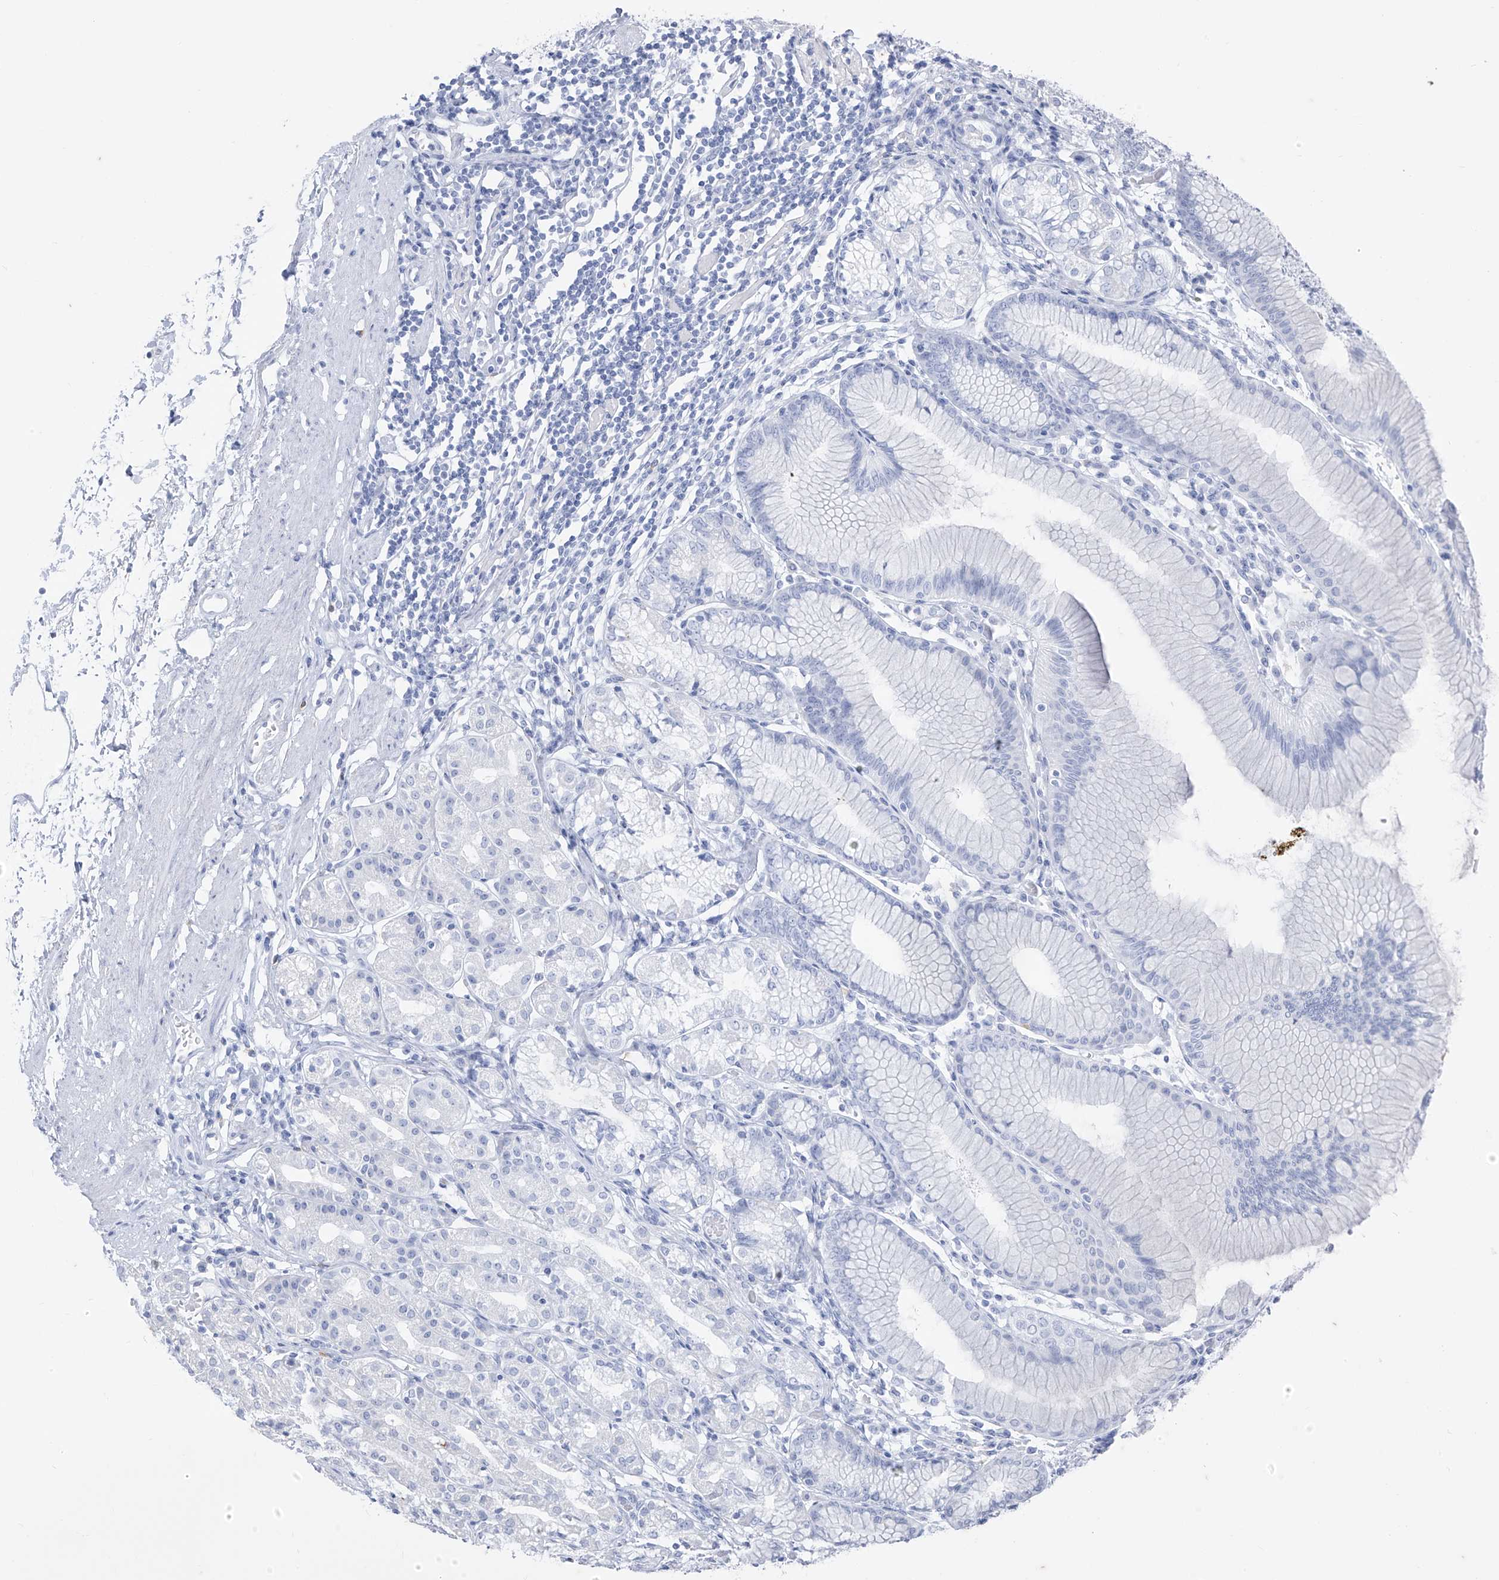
{"staining": {"intensity": "negative", "quantity": "none", "location": "none"}, "tissue": "stomach", "cell_type": "Glandular cells", "image_type": "normal", "snomed": [{"axis": "morphology", "description": "Normal tissue, NOS"}, {"axis": "topography", "description": "Stomach"}], "caption": "Glandular cells are negative for brown protein staining in benign stomach. Nuclei are stained in blue.", "gene": "CX3CR1", "patient": {"sex": "female", "age": 57}}